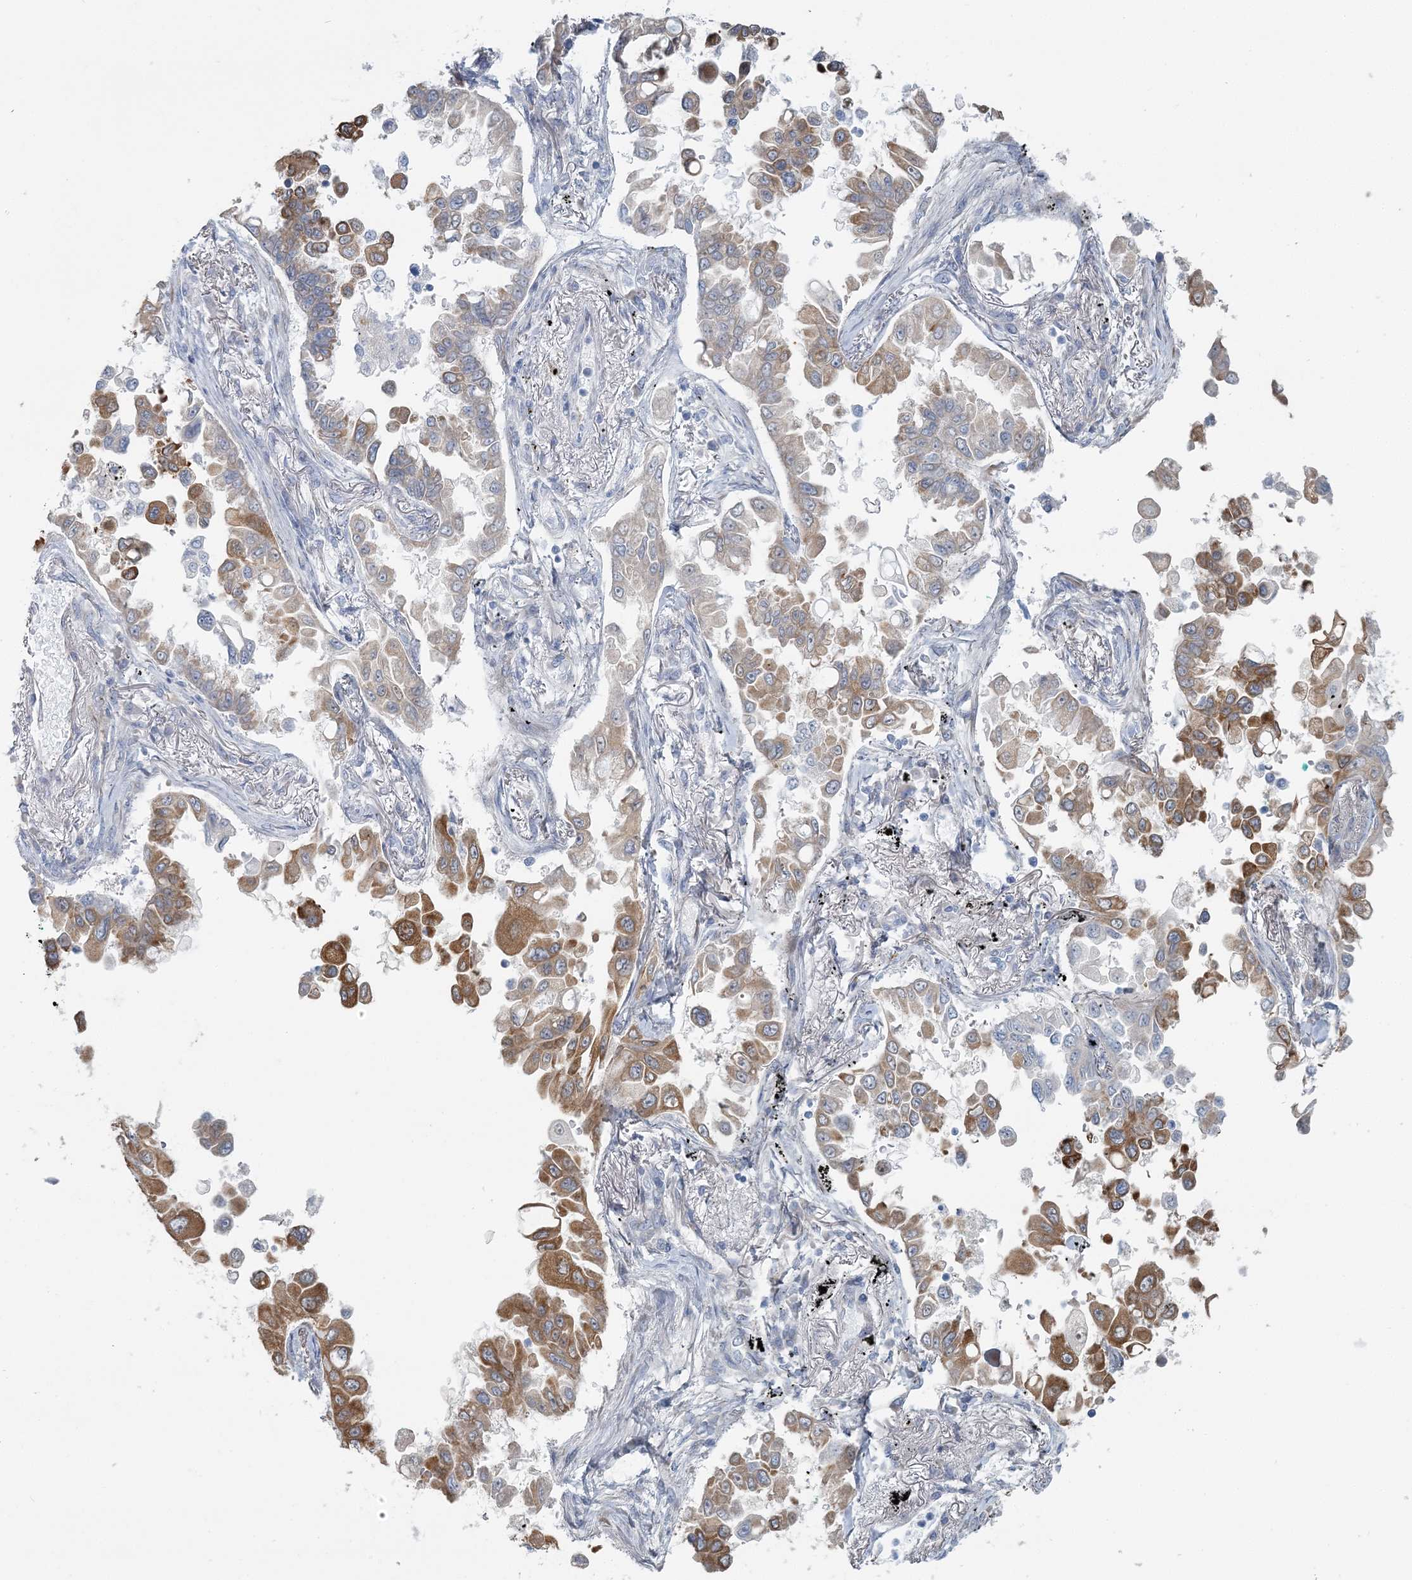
{"staining": {"intensity": "moderate", "quantity": "25%-75%", "location": "cytoplasmic/membranous"}, "tissue": "lung cancer", "cell_type": "Tumor cells", "image_type": "cancer", "snomed": [{"axis": "morphology", "description": "Adenocarcinoma, NOS"}, {"axis": "topography", "description": "Lung"}], "caption": "A medium amount of moderate cytoplasmic/membranous positivity is seen in approximately 25%-75% of tumor cells in lung cancer (adenocarcinoma) tissue.", "gene": "CMBL", "patient": {"sex": "female", "age": 67}}